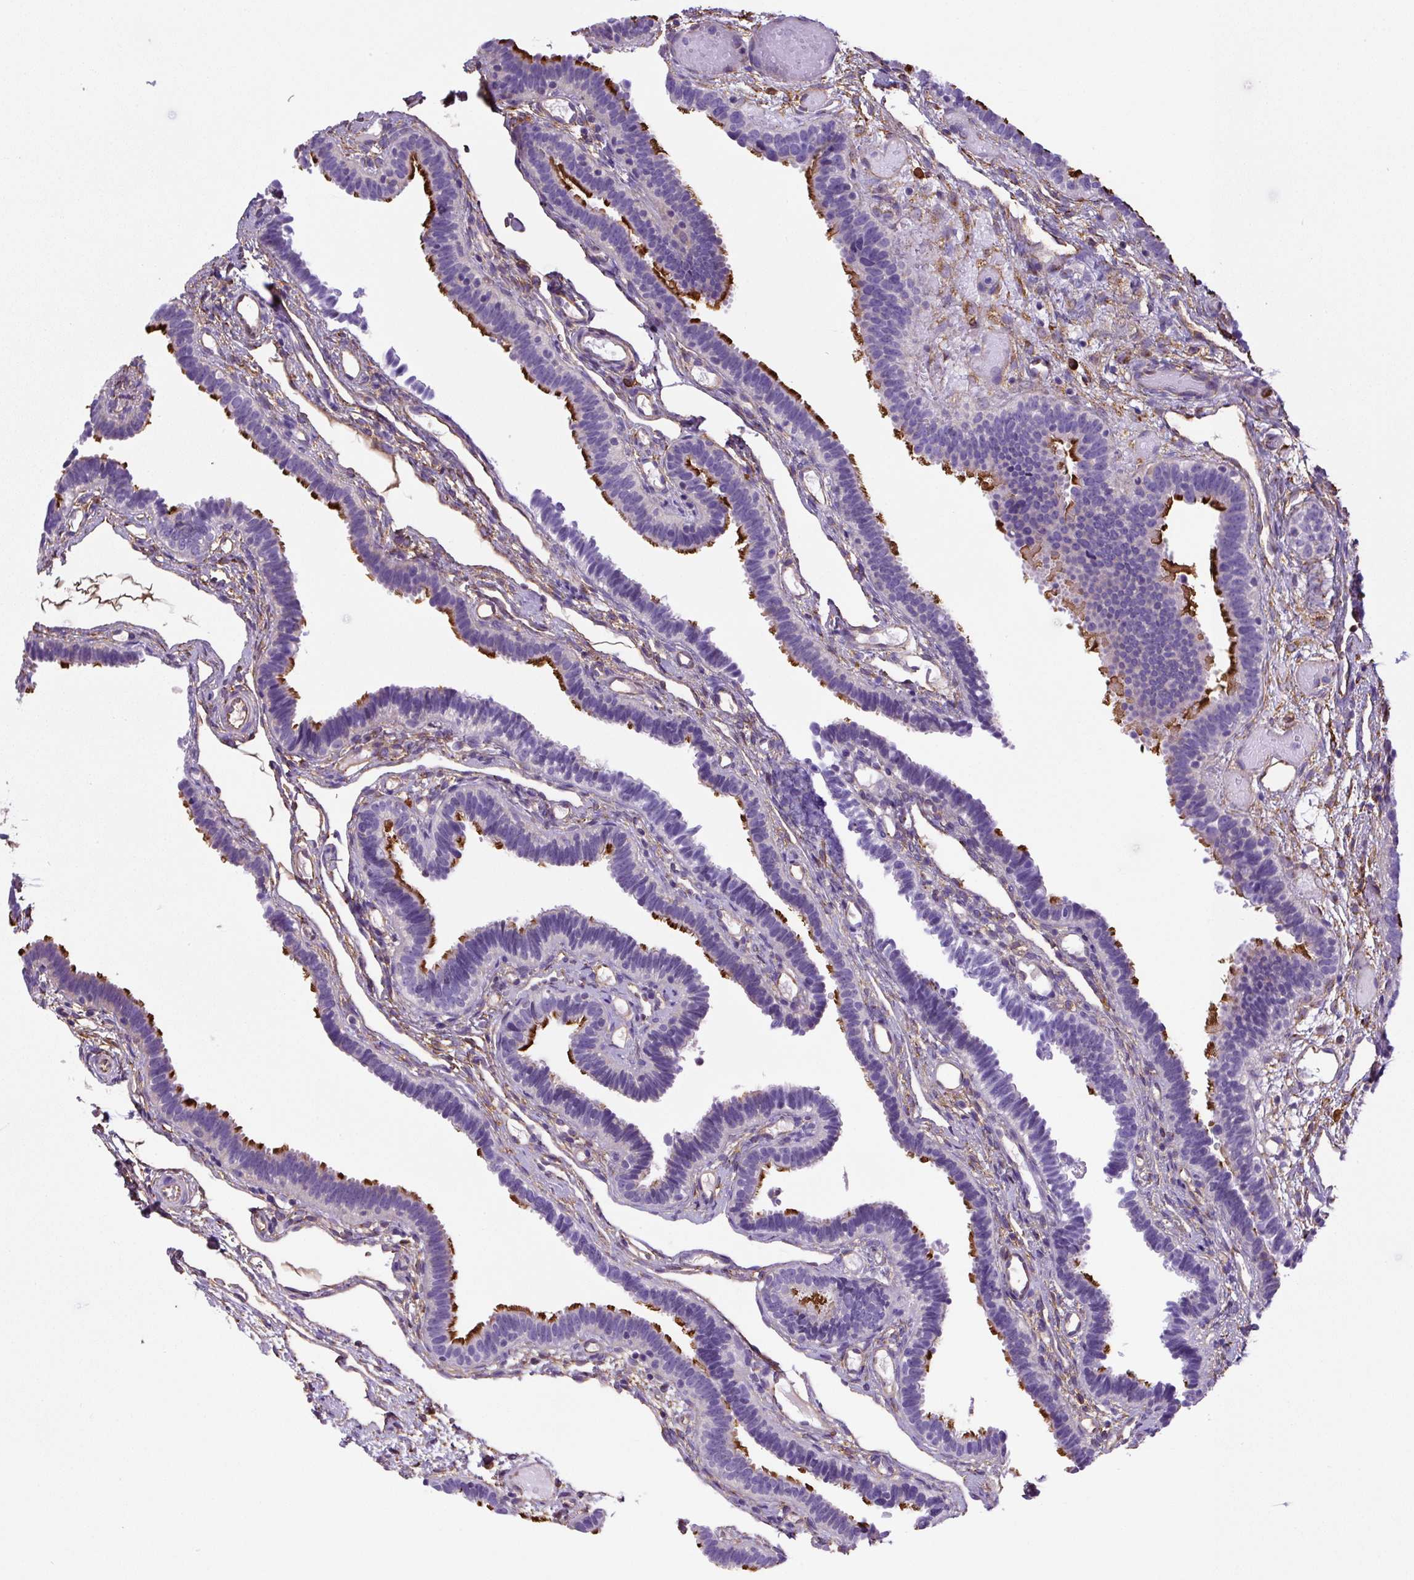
{"staining": {"intensity": "strong", "quantity": "25%-75%", "location": "cytoplasmic/membranous"}, "tissue": "fallopian tube", "cell_type": "Glandular cells", "image_type": "normal", "snomed": [{"axis": "morphology", "description": "Normal tissue, NOS"}, {"axis": "topography", "description": "Fallopian tube"}], "caption": "Protein staining displays strong cytoplasmic/membranous staining in approximately 25%-75% of glandular cells in unremarkable fallopian tube.", "gene": "MAGEB5", "patient": {"sex": "female", "age": 37}}